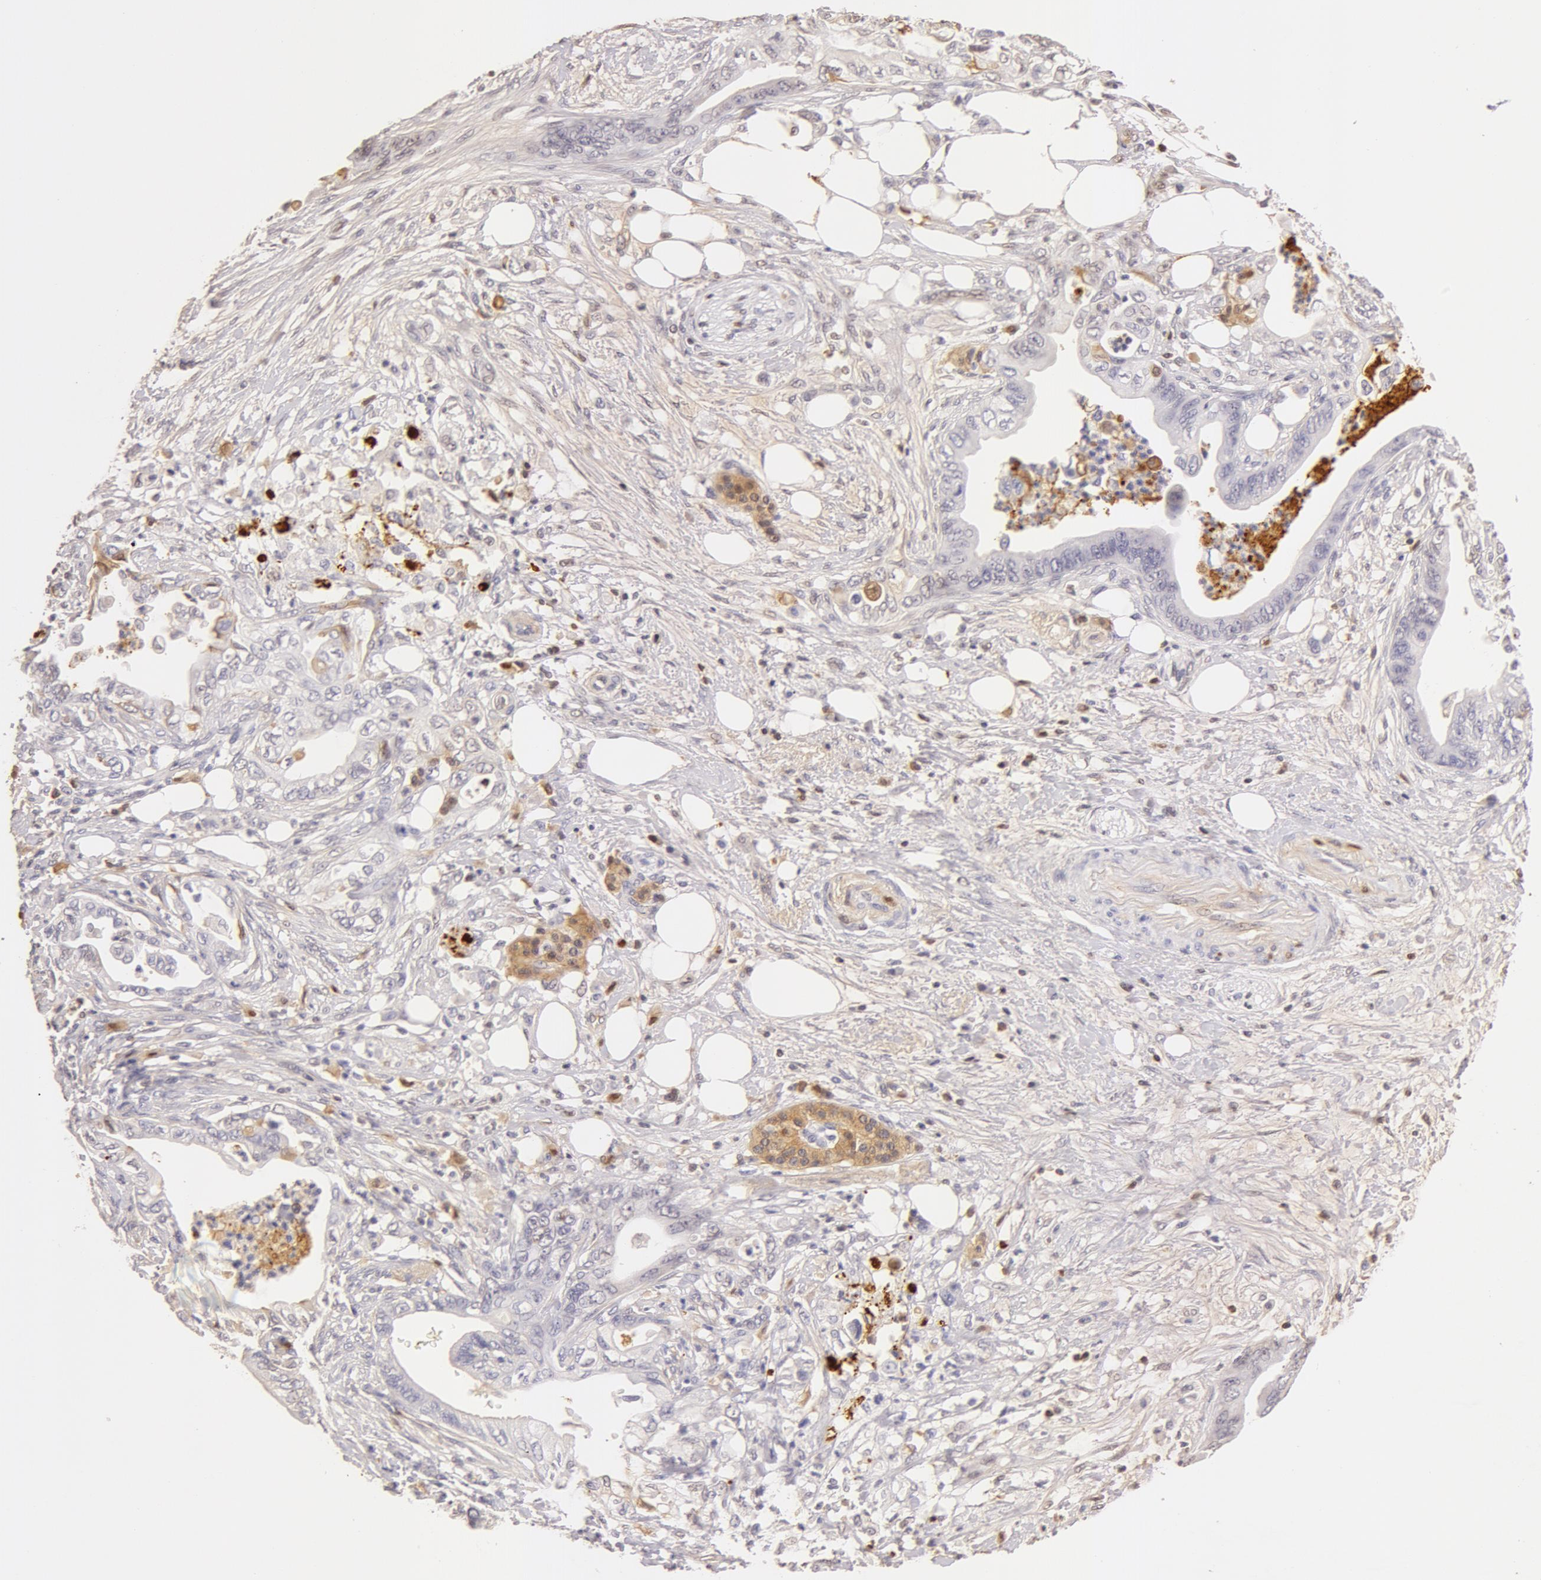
{"staining": {"intensity": "negative", "quantity": "none", "location": "none"}, "tissue": "pancreatic cancer", "cell_type": "Tumor cells", "image_type": "cancer", "snomed": [{"axis": "morphology", "description": "Adenocarcinoma, NOS"}, {"axis": "topography", "description": "Pancreas"}], "caption": "Immunohistochemistry histopathology image of neoplastic tissue: adenocarcinoma (pancreatic) stained with DAB reveals no significant protein expression in tumor cells. Brightfield microscopy of immunohistochemistry (IHC) stained with DAB (3,3'-diaminobenzidine) (brown) and hematoxylin (blue), captured at high magnification.", "gene": "AHSG", "patient": {"sex": "female", "age": 66}}